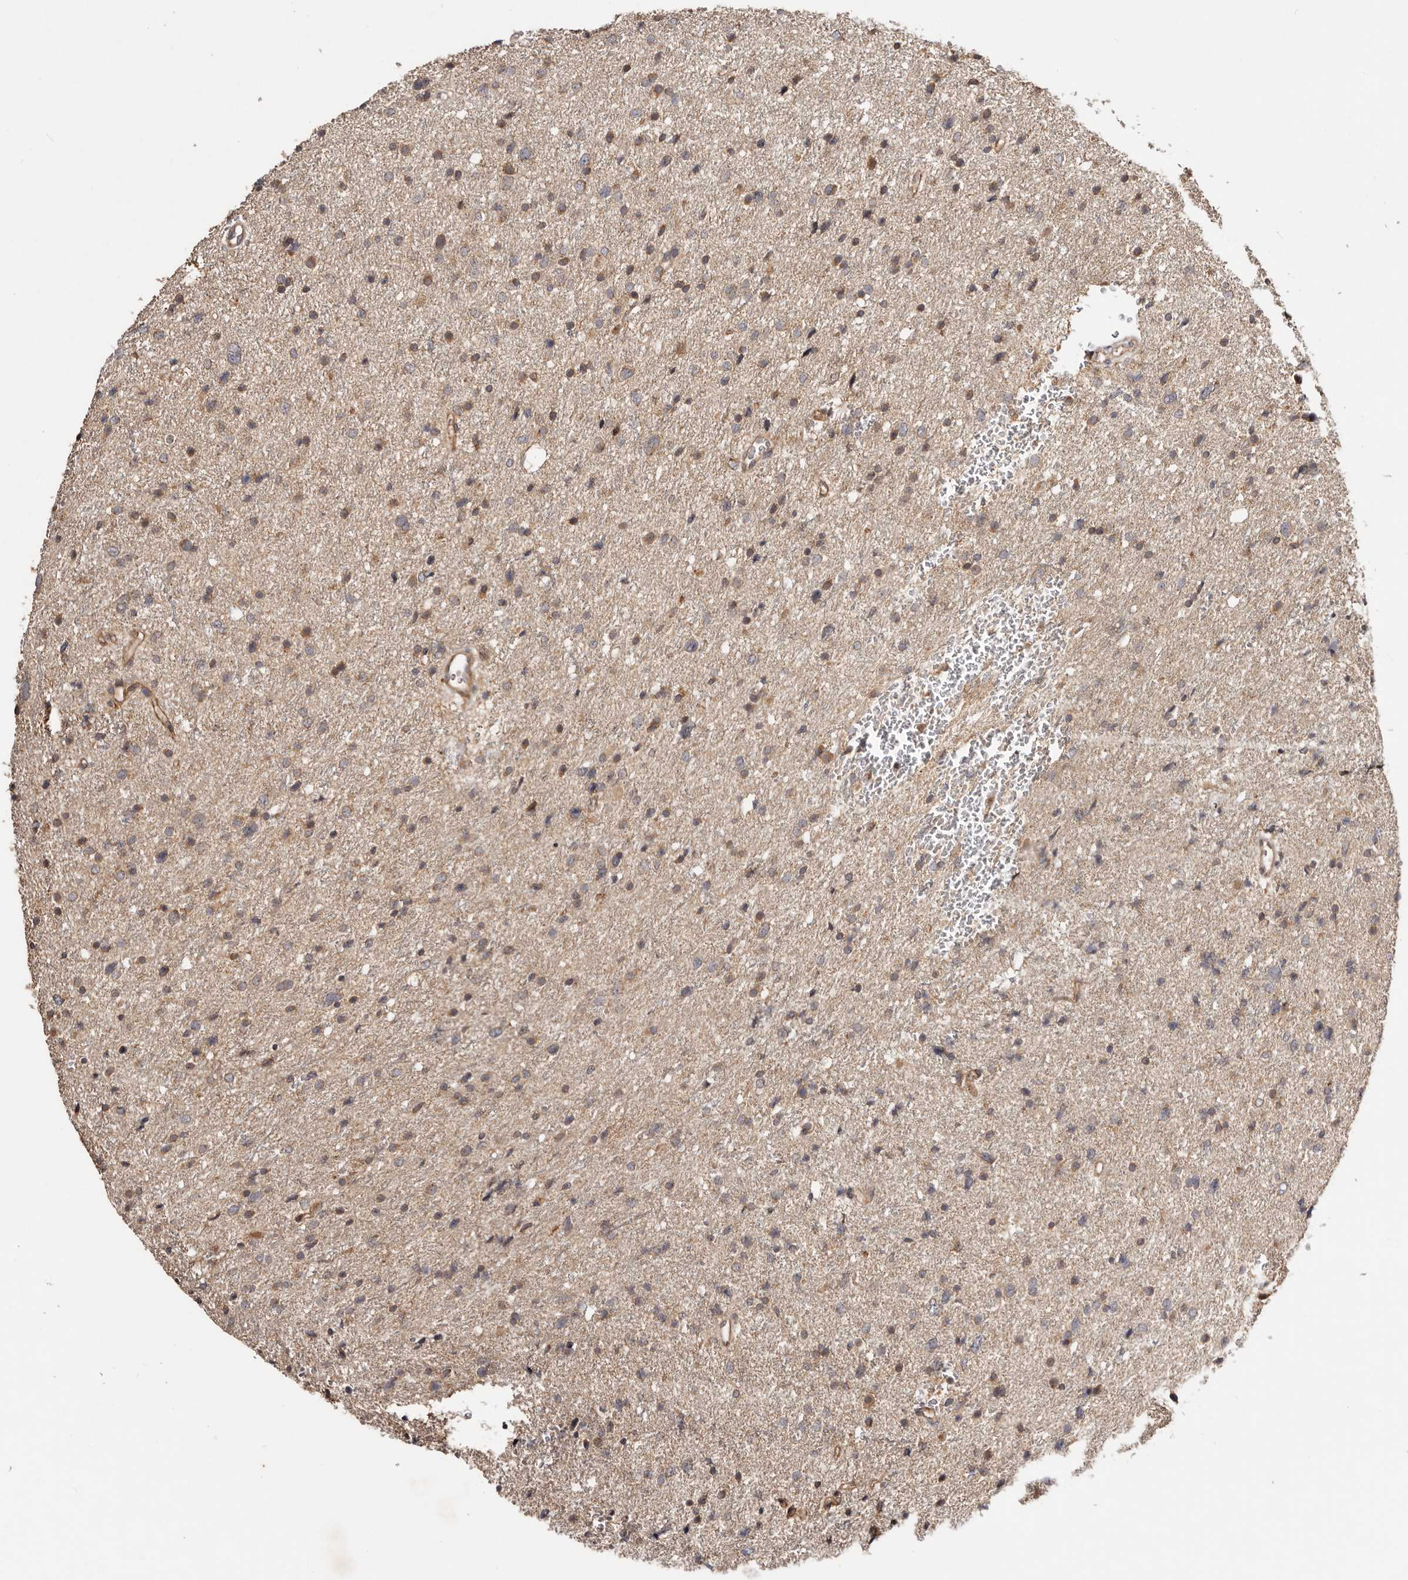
{"staining": {"intensity": "negative", "quantity": "none", "location": "none"}, "tissue": "glioma", "cell_type": "Tumor cells", "image_type": "cancer", "snomed": [{"axis": "morphology", "description": "Glioma, malignant, Low grade"}, {"axis": "topography", "description": "Brain"}], "caption": "This is an immunohistochemistry (IHC) micrograph of human glioma. There is no staining in tumor cells.", "gene": "PKIB", "patient": {"sex": "female", "age": 37}}